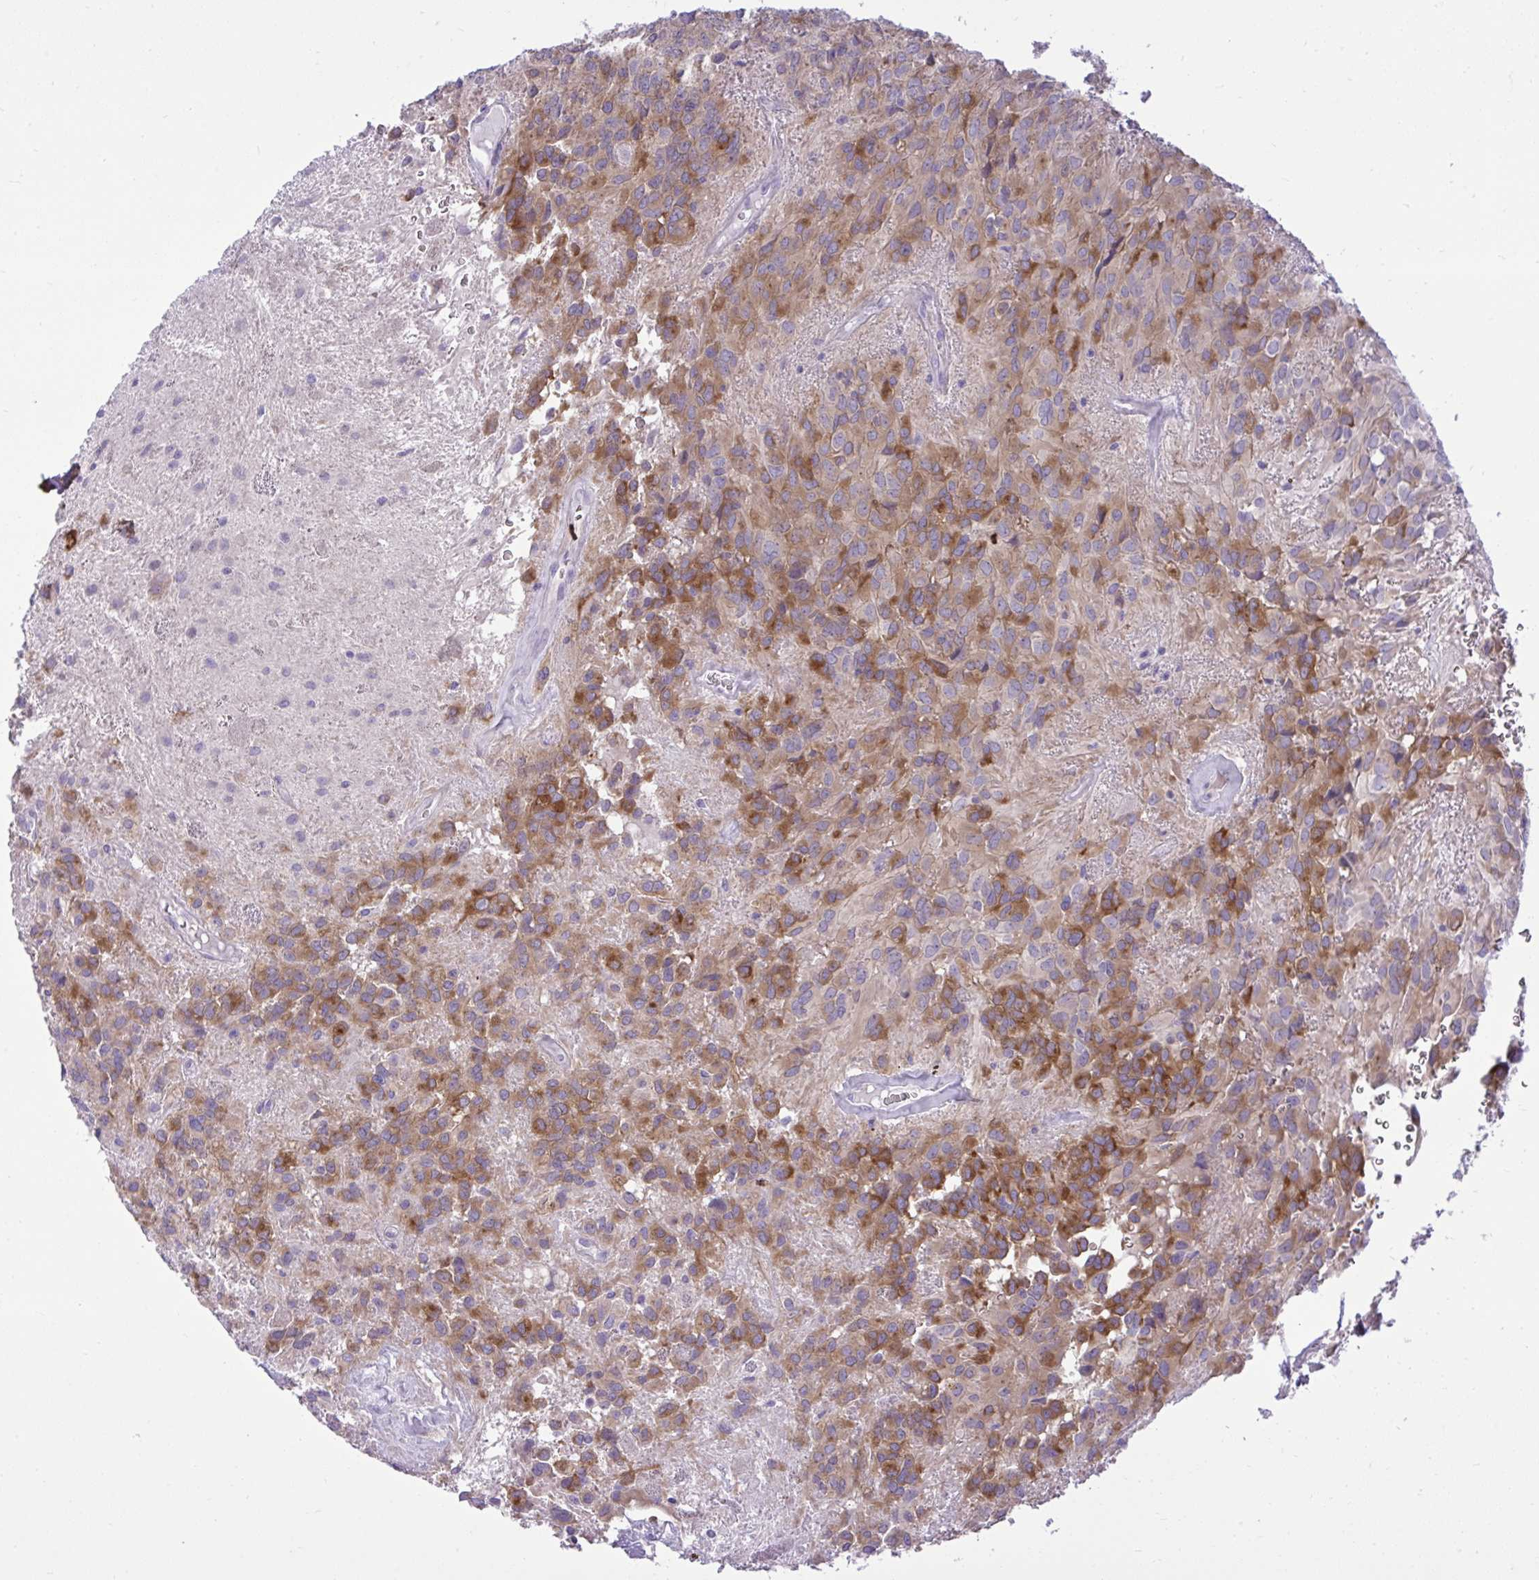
{"staining": {"intensity": "moderate", "quantity": ">75%", "location": "cytoplasmic/membranous"}, "tissue": "glioma", "cell_type": "Tumor cells", "image_type": "cancer", "snomed": [{"axis": "morphology", "description": "Glioma, malignant, Low grade"}, {"axis": "topography", "description": "Brain"}], "caption": "Immunohistochemistry photomicrograph of glioma stained for a protein (brown), which shows medium levels of moderate cytoplasmic/membranous staining in about >75% of tumor cells.", "gene": "SPAG1", "patient": {"sex": "male", "age": 56}}